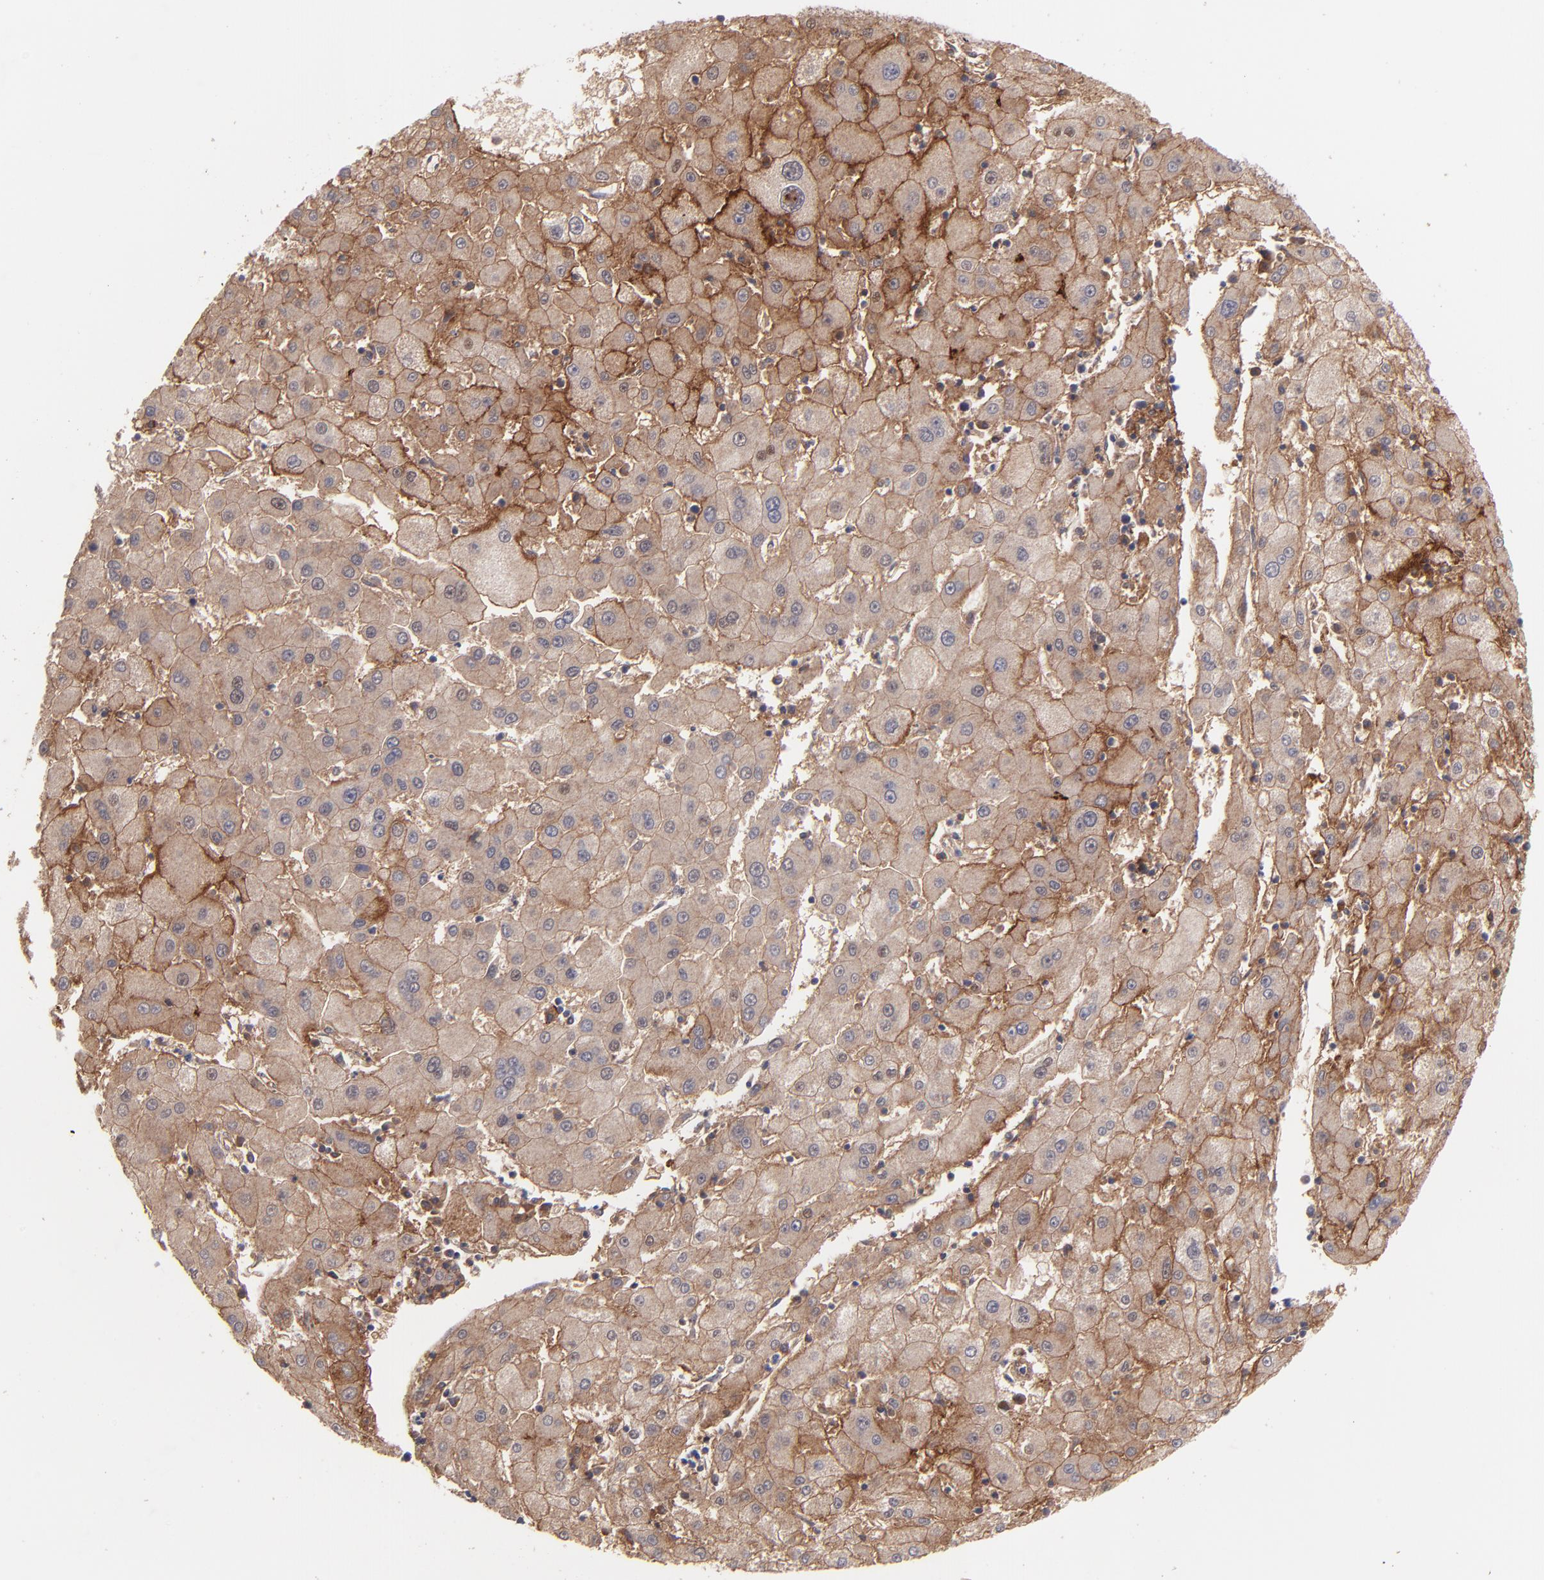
{"staining": {"intensity": "moderate", "quantity": ">75%", "location": "cytoplasmic/membranous"}, "tissue": "liver cancer", "cell_type": "Tumor cells", "image_type": "cancer", "snomed": [{"axis": "morphology", "description": "Carcinoma, Hepatocellular, NOS"}, {"axis": "topography", "description": "Liver"}], "caption": "Tumor cells show medium levels of moderate cytoplasmic/membranous positivity in about >75% of cells in human hepatocellular carcinoma (liver). The staining is performed using DAB brown chromogen to label protein expression. The nuclei are counter-stained blue using hematoxylin.", "gene": "ICAM1", "patient": {"sex": "male", "age": 72}}